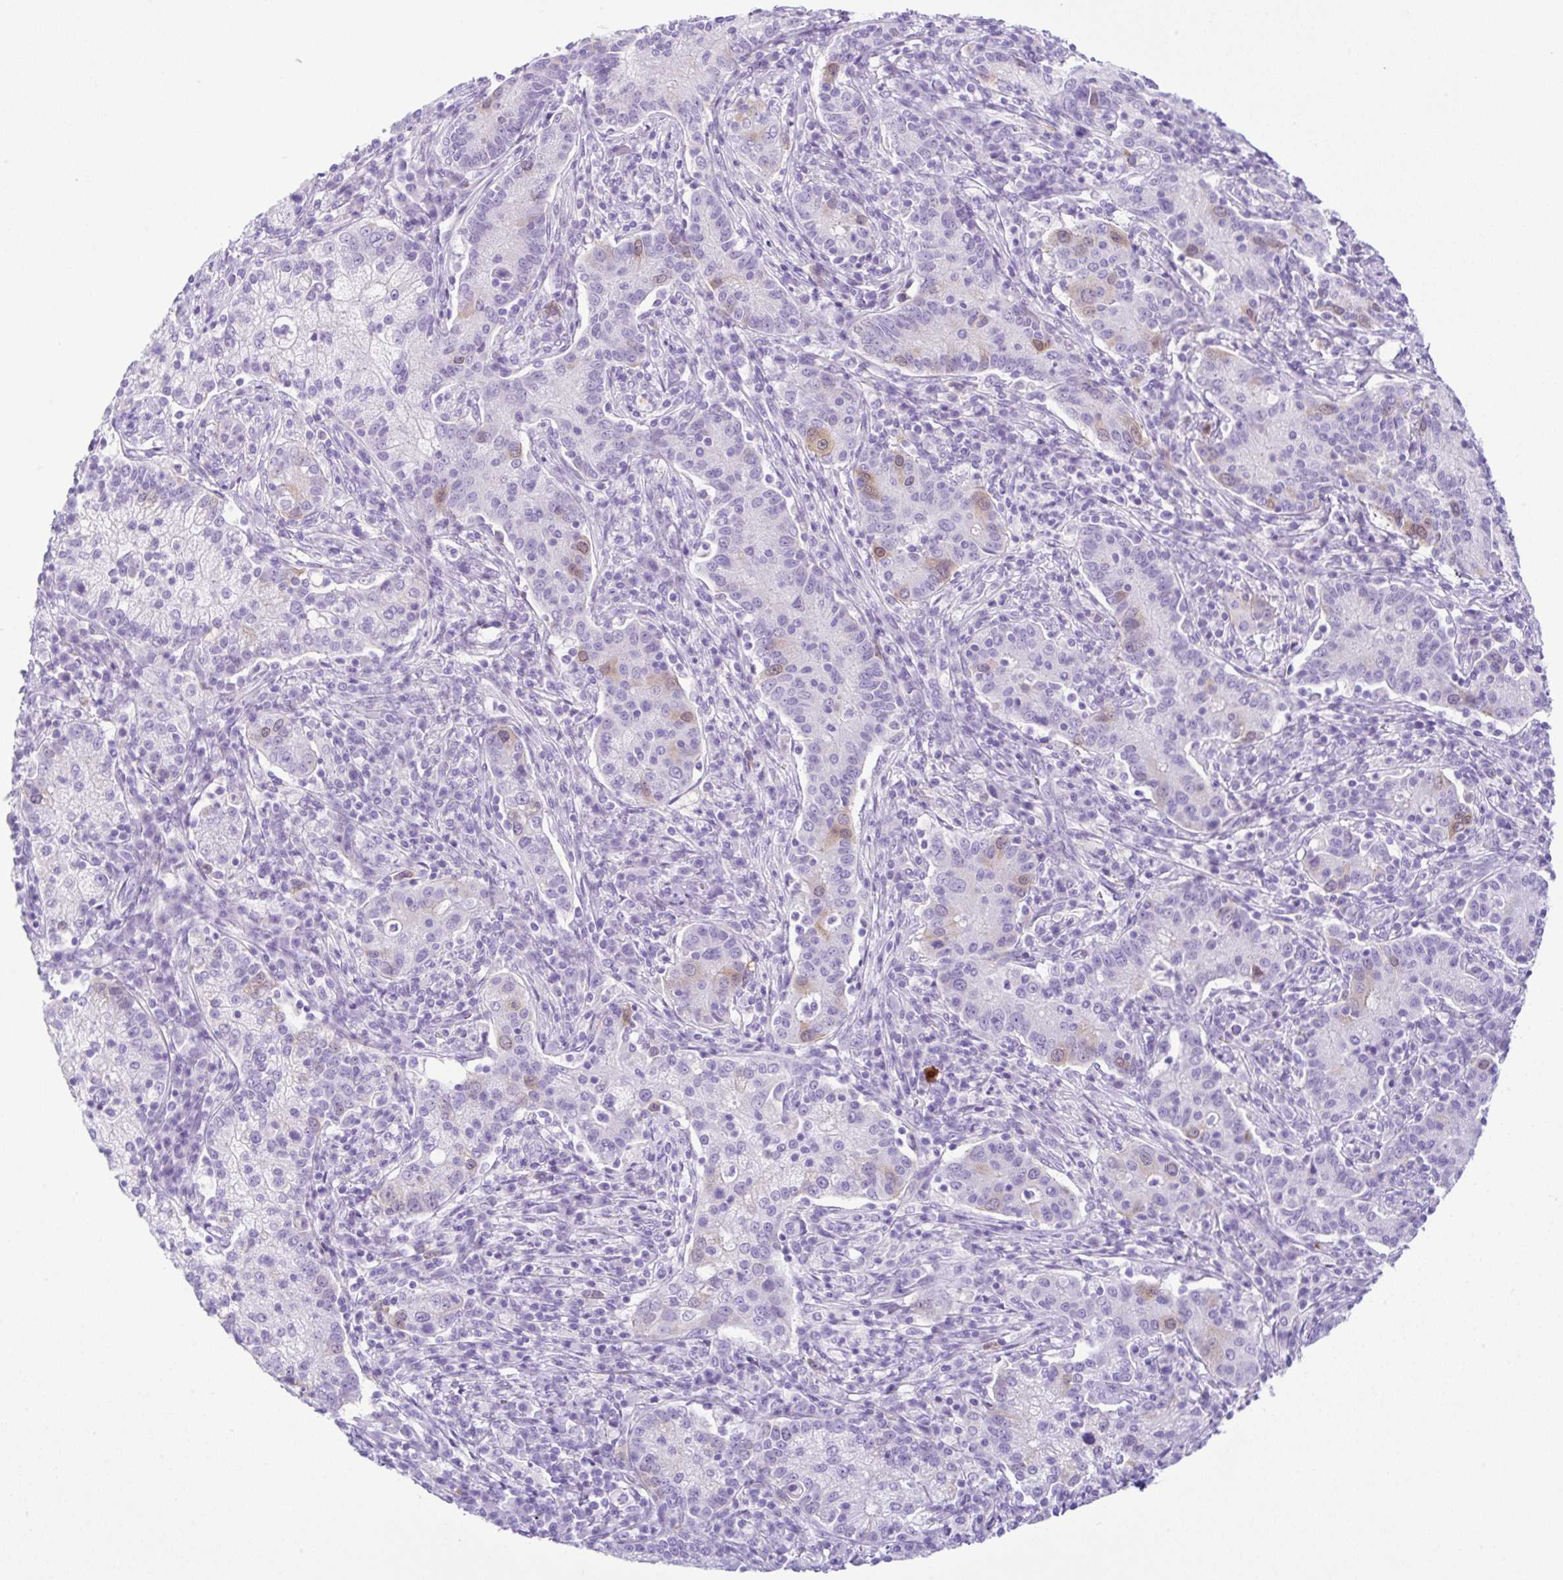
{"staining": {"intensity": "weak", "quantity": "<25%", "location": "cytoplasmic/membranous"}, "tissue": "cervical cancer", "cell_type": "Tumor cells", "image_type": "cancer", "snomed": [{"axis": "morphology", "description": "Normal tissue, NOS"}, {"axis": "morphology", "description": "Adenocarcinoma, NOS"}, {"axis": "topography", "description": "Cervix"}], "caption": "Immunohistochemistry image of neoplastic tissue: cervical cancer stained with DAB (3,3'-diaminobenzidine) reveals no significant protein staining in tumor cells.", "gene": "RRM2", "patient": {"sex": "female", "age": 44}}